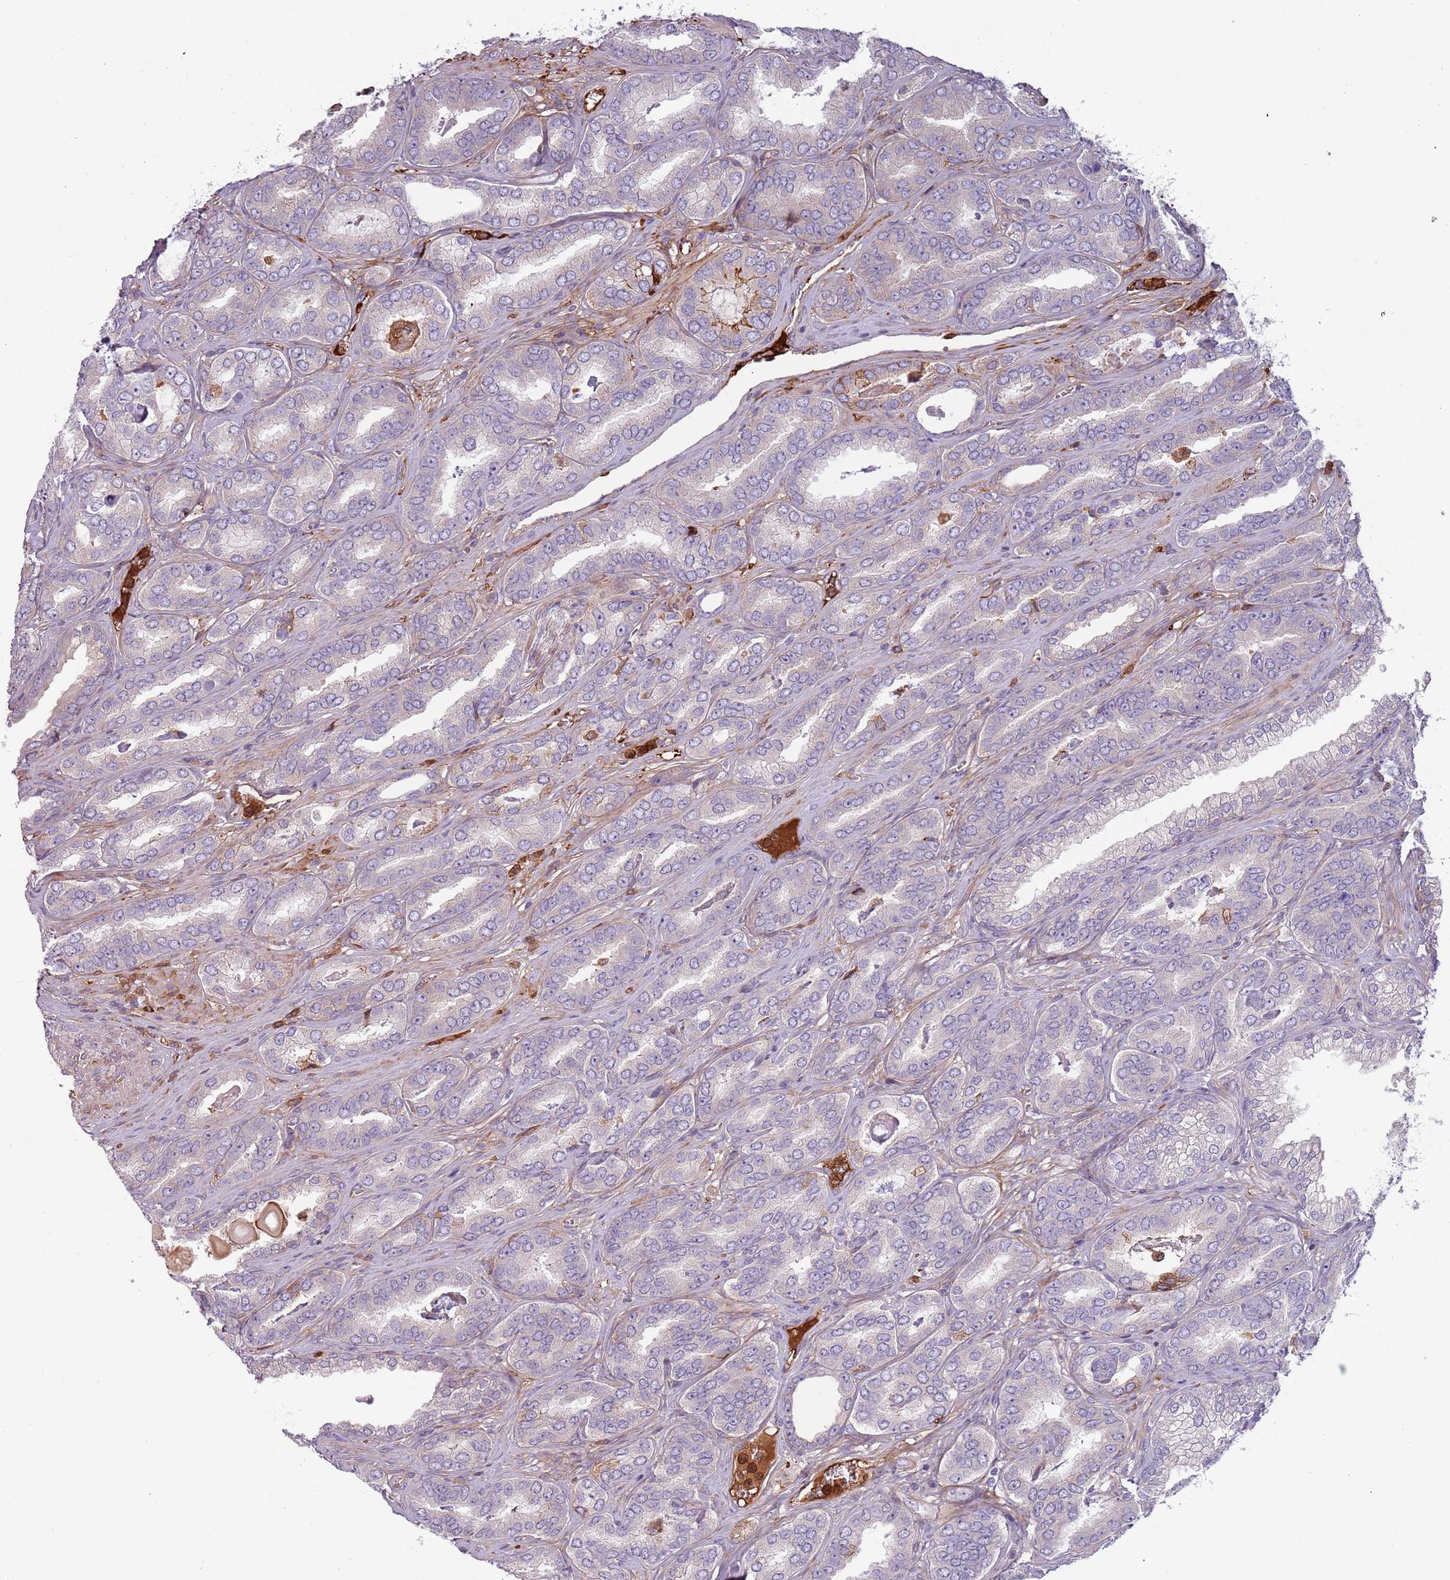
{"staining": {"intensity": "weak", "quantity": "<25%", "location": "cytoplasmic/membranous"}, "tissue": "prostate cancer", "cell_type": "Tumor cells", "image_type": "cancer", "snomed": [{"axis": "morphology", "description": "Adenocarcinoma, High grade"}, {"axis": "topography", "description": "Prostate"}], "caption": "Immunohistochemistry (IHC) image of neoplastic tissue: prostate high-grade adenocarcinoma stained with DAB (3,3'-diaminobenzidine) displays no significant protein staining in tumor cells.", "gene": "NADK", "patient": {"sex": "male", "age": 72}}